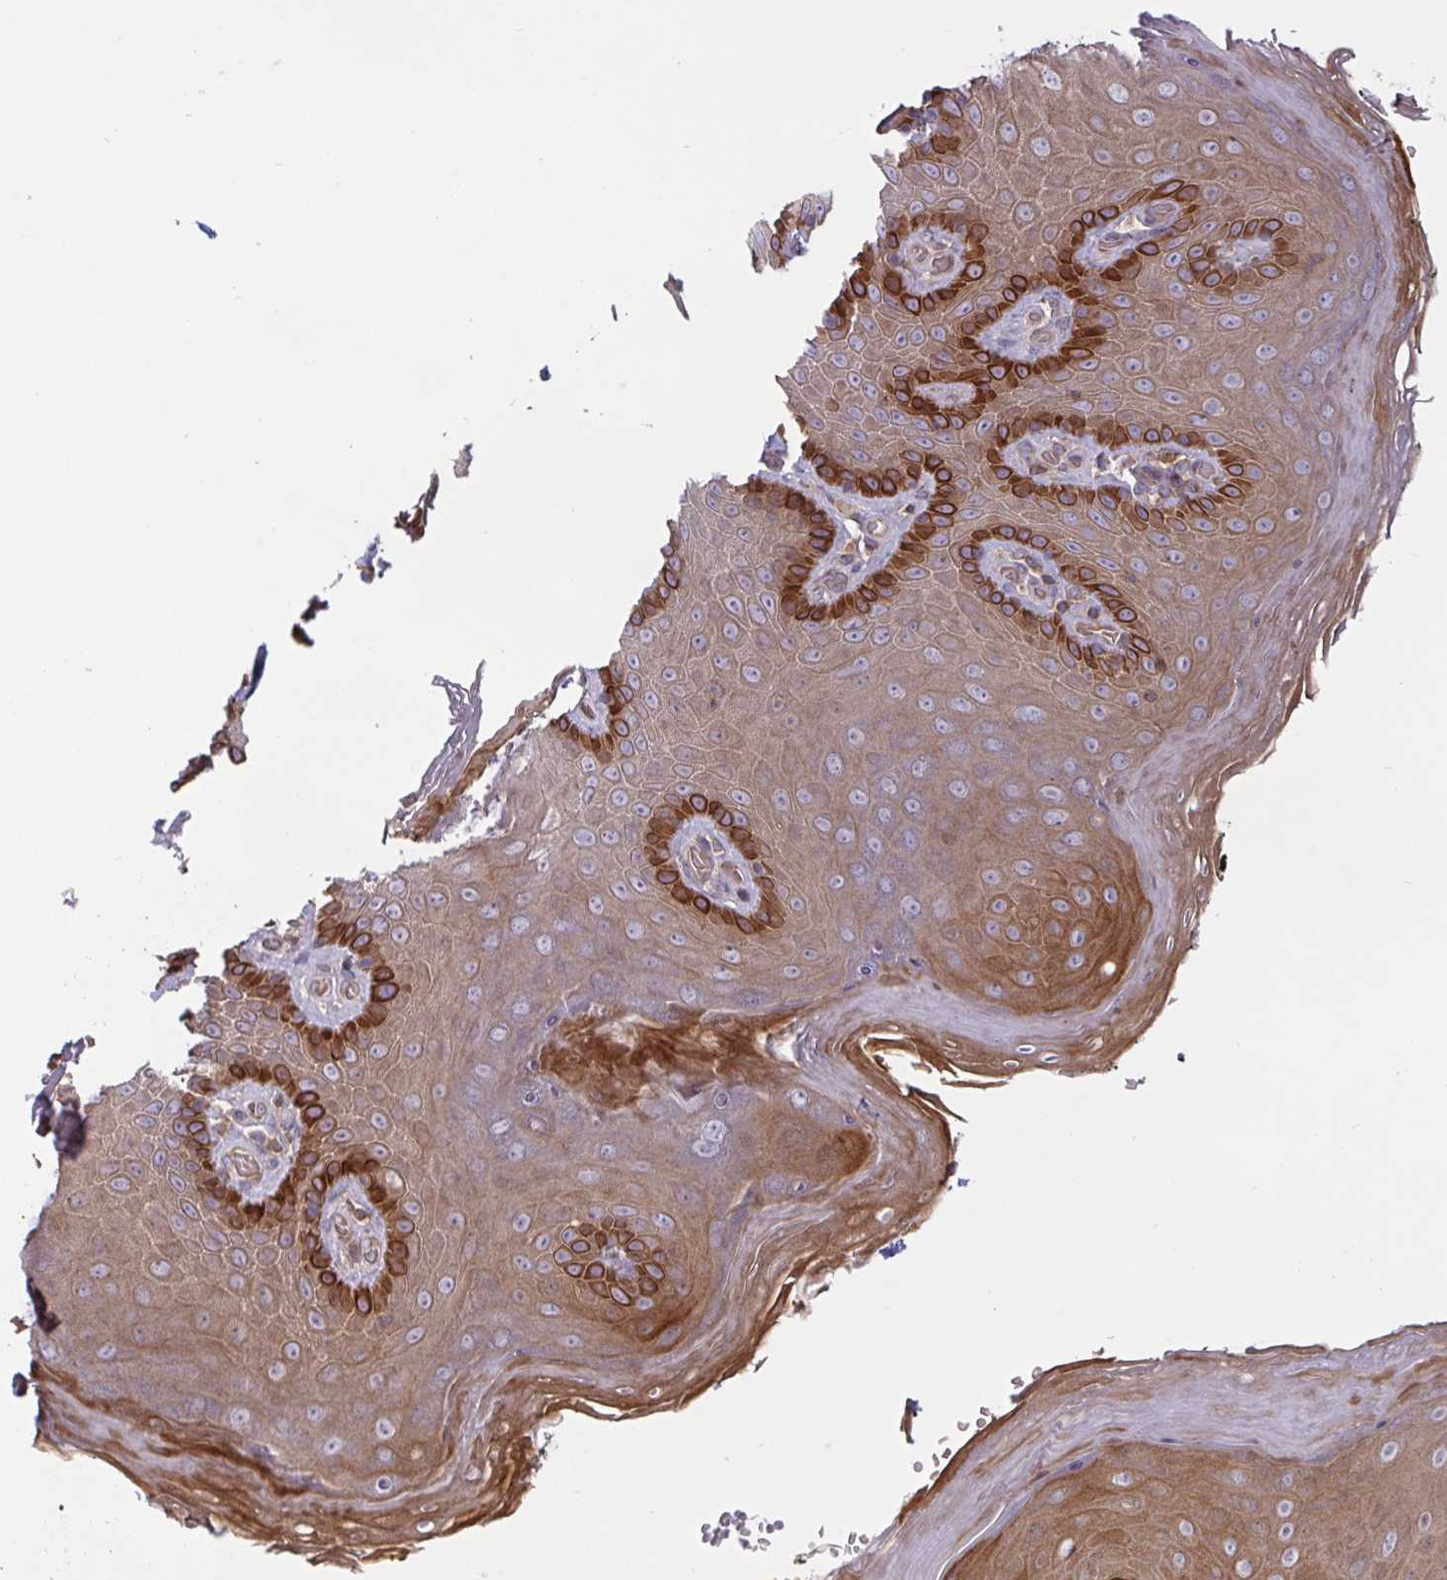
{"staining": {"intensity": "strong", "quantity": "25%-75%", "location": "cytoplasmic/membranous"}, "tissue": "skin", "cell_type": "Epidermal cells", "image_type": "normal", "snomed": [{"axis": "morphology", "description": "Normal tissue, NOS"}, {"axis": "topography", "description": "Anal"}, {"axis": "topography", "description": "Peripheral nerve tissue"}], "caption": "An image showing strong cytoplasmic/membranous positivity in about 25%-75% of epidermal cells in benign skin, as visualized by brown immunohistochemical staining.", "gene": "TANK", "patient": {"sex": "male", "age": 53}}